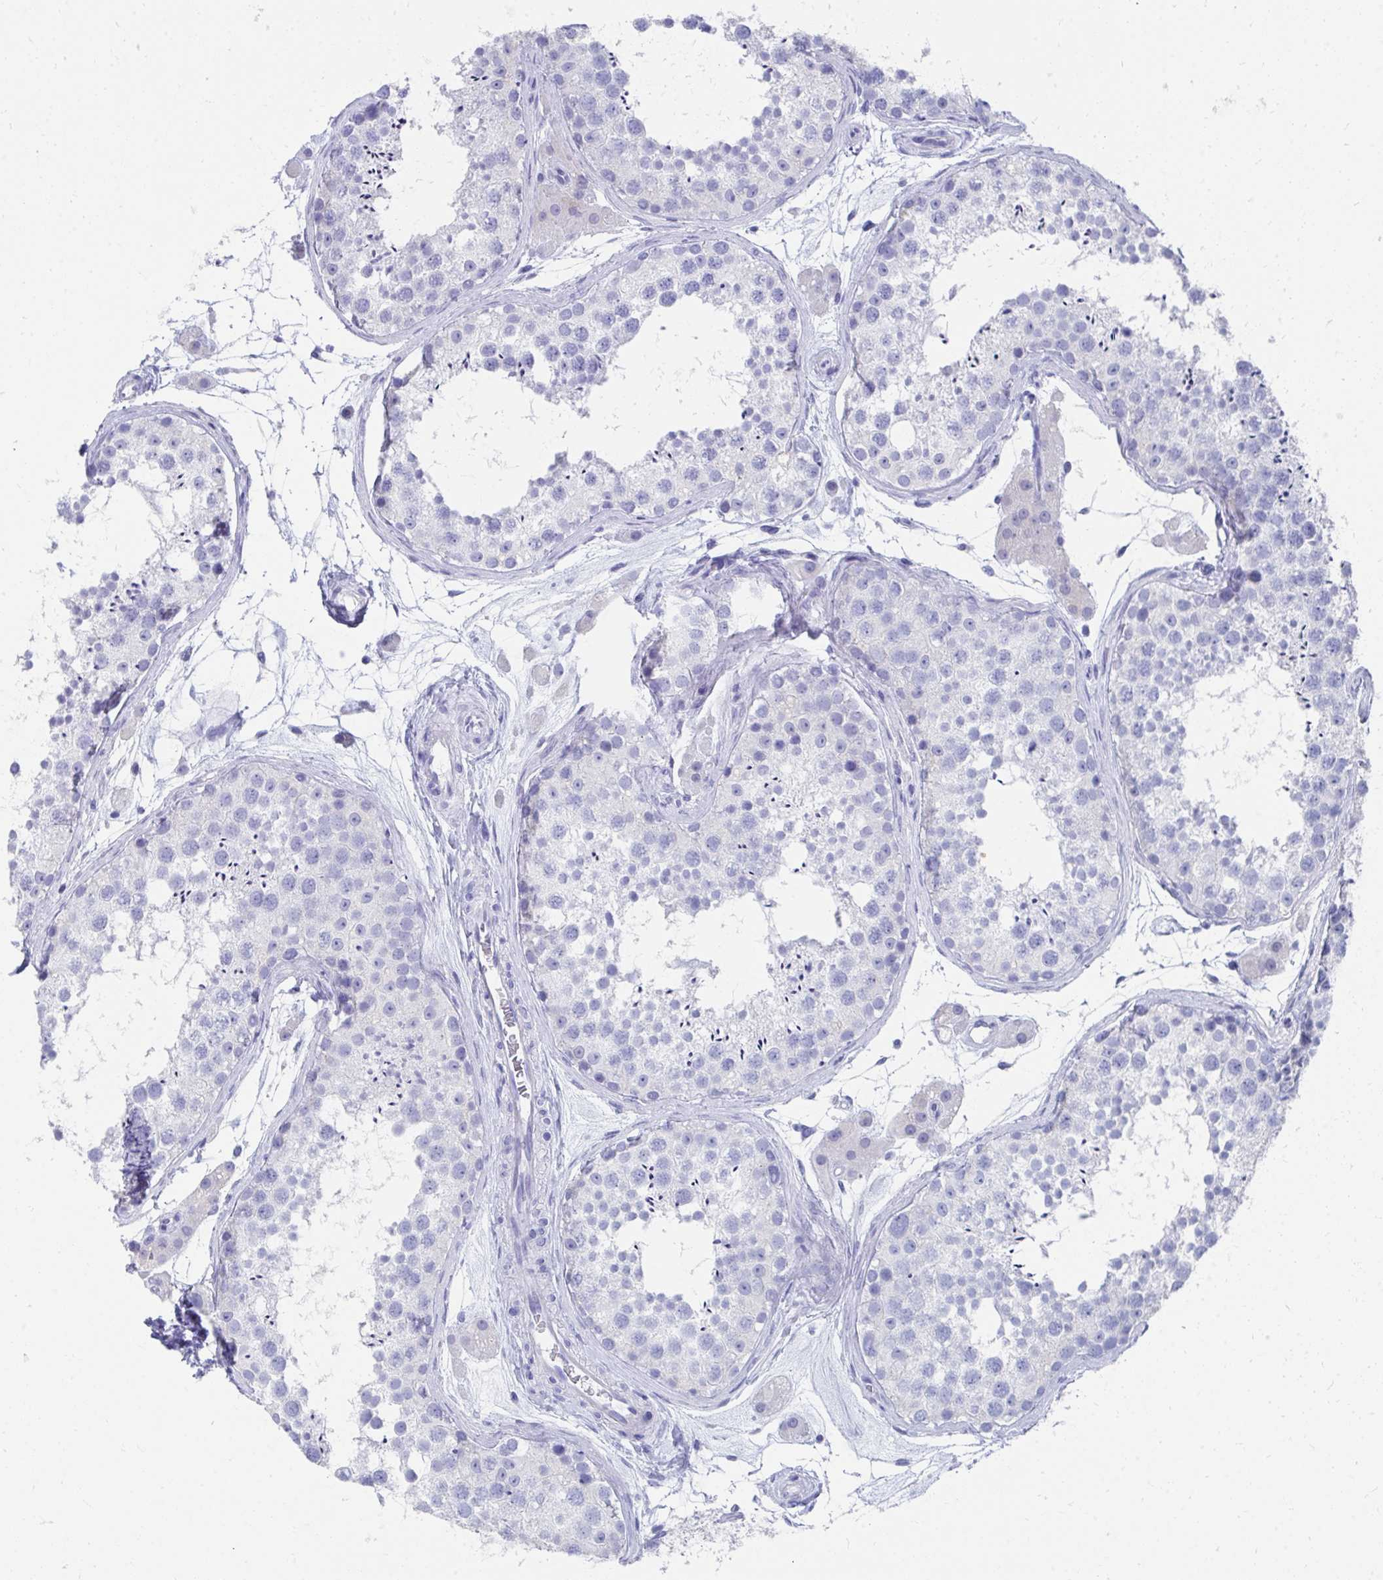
{"staining": {"intensity": "negative", "quantity": "none", "location": "none"}, "tissue": "testis", "cell_type": "Cells in seminiferous ducts", "image_type": "normal", "snomed": [{"axis": "morphology", "description": "Normal tissue, NOS"}, {"axis": "topography", "description": "Testis"}], "caption": "Cells in seminiferous ducts are negative for brown protein staining in normal testis. (DAB immunohistochemistry (IHC) visualized using brightfield microscopy, high magnification).", "gene": "HGD", "patient": {"sex": "male", "age": 41}}